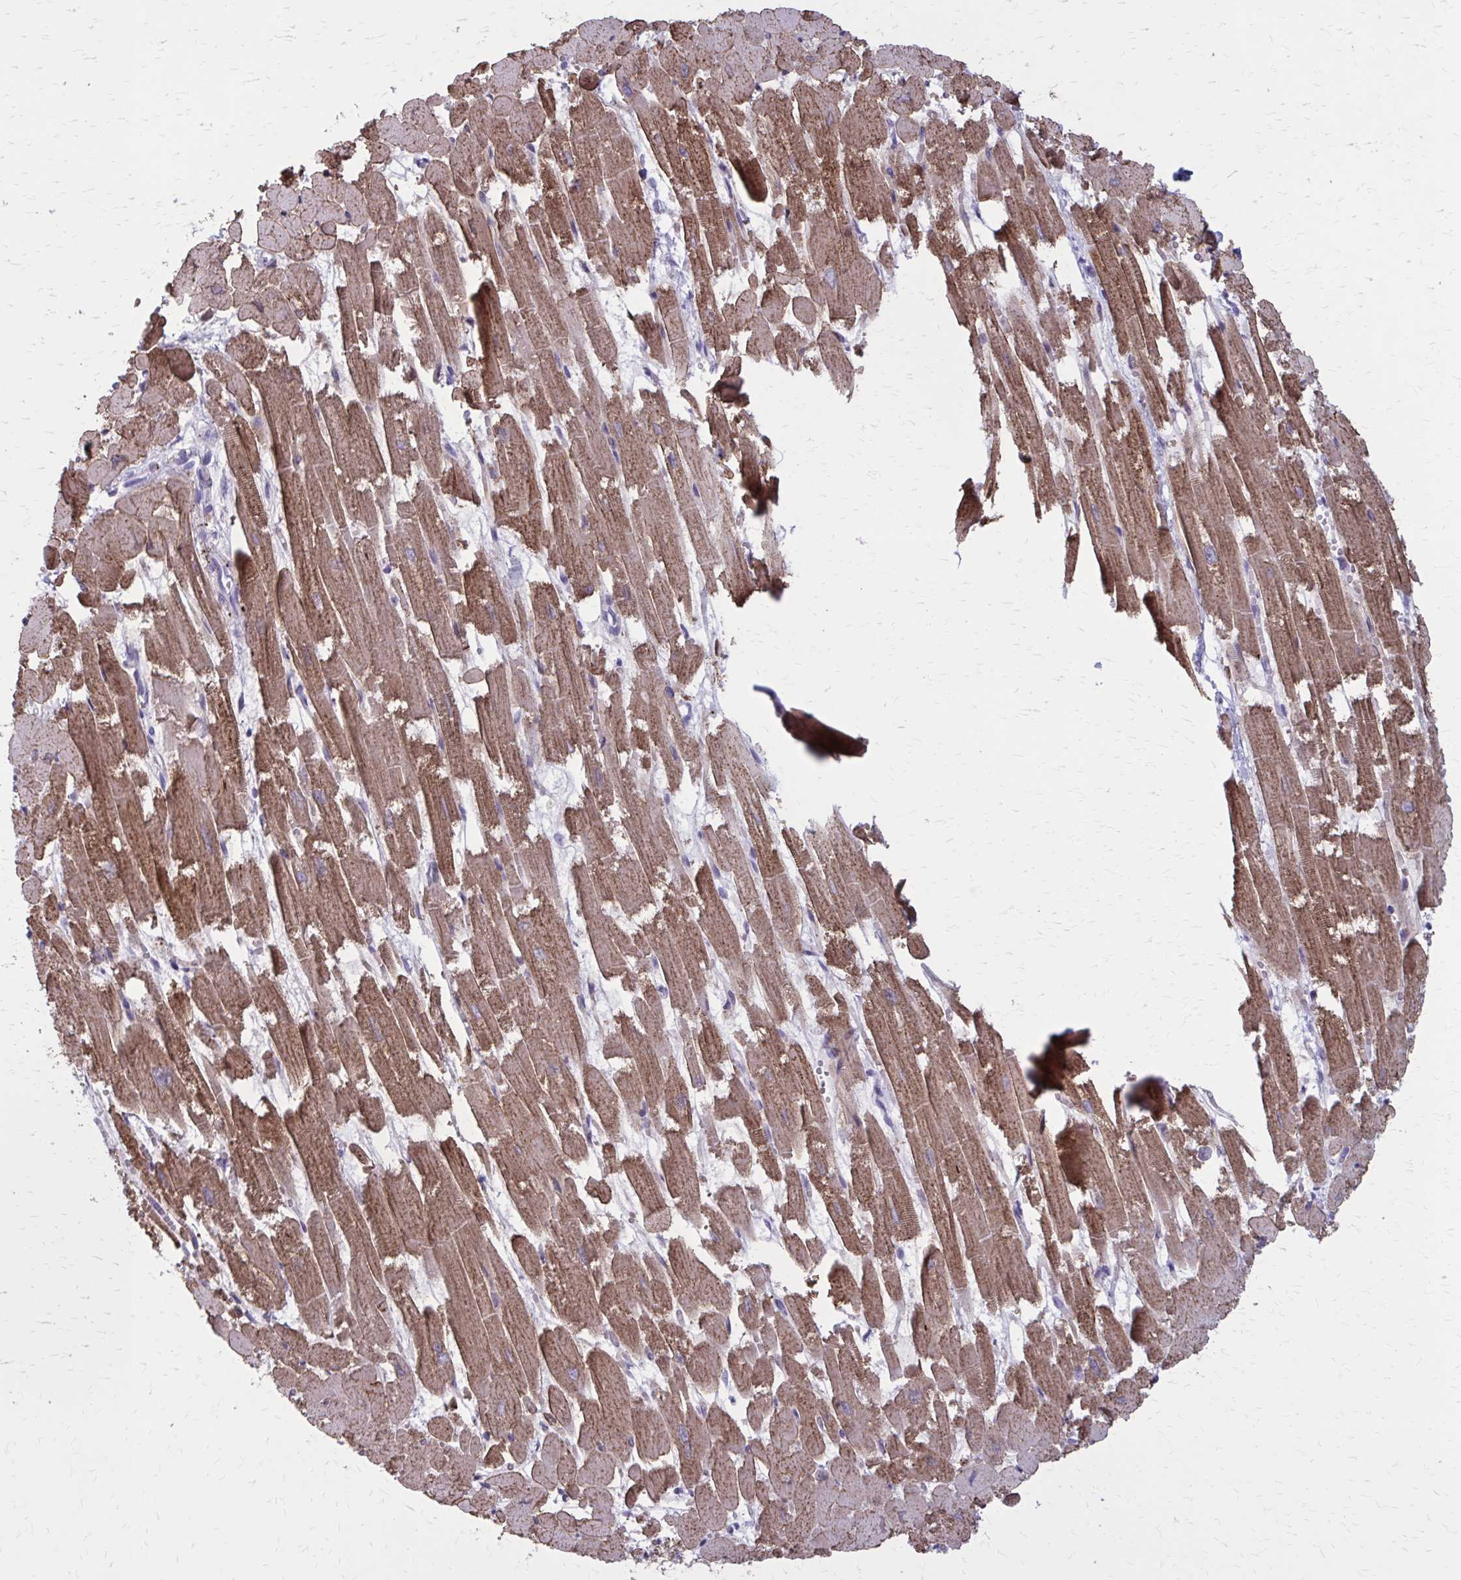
{"staining": {"intensity": "strong", "quantity": ">75%", "location": "cytoplasmic/membranous"}, "tissue": "heart muscle", "cell_type": "Cardiomyocytes", "image_type": "normal", "snomed": [{"axis": "morphology", "description": "Normal tissue, NOS"}, {"axis": "topography", "description": "Heart"}], "caption": "Heart muscle stained for a protein displays strong cytoplasmic/membranous positivity in cardiomyocytes. The staining was performed using DAB (3,3'-diaminobenzidine) to visualize the protein expression in brown, while the nuclei were stained in blue with hematoxylin (Magnification: 20x).", "gene": "CASQ2", "patient": {"sex": "female", "age": 52}}